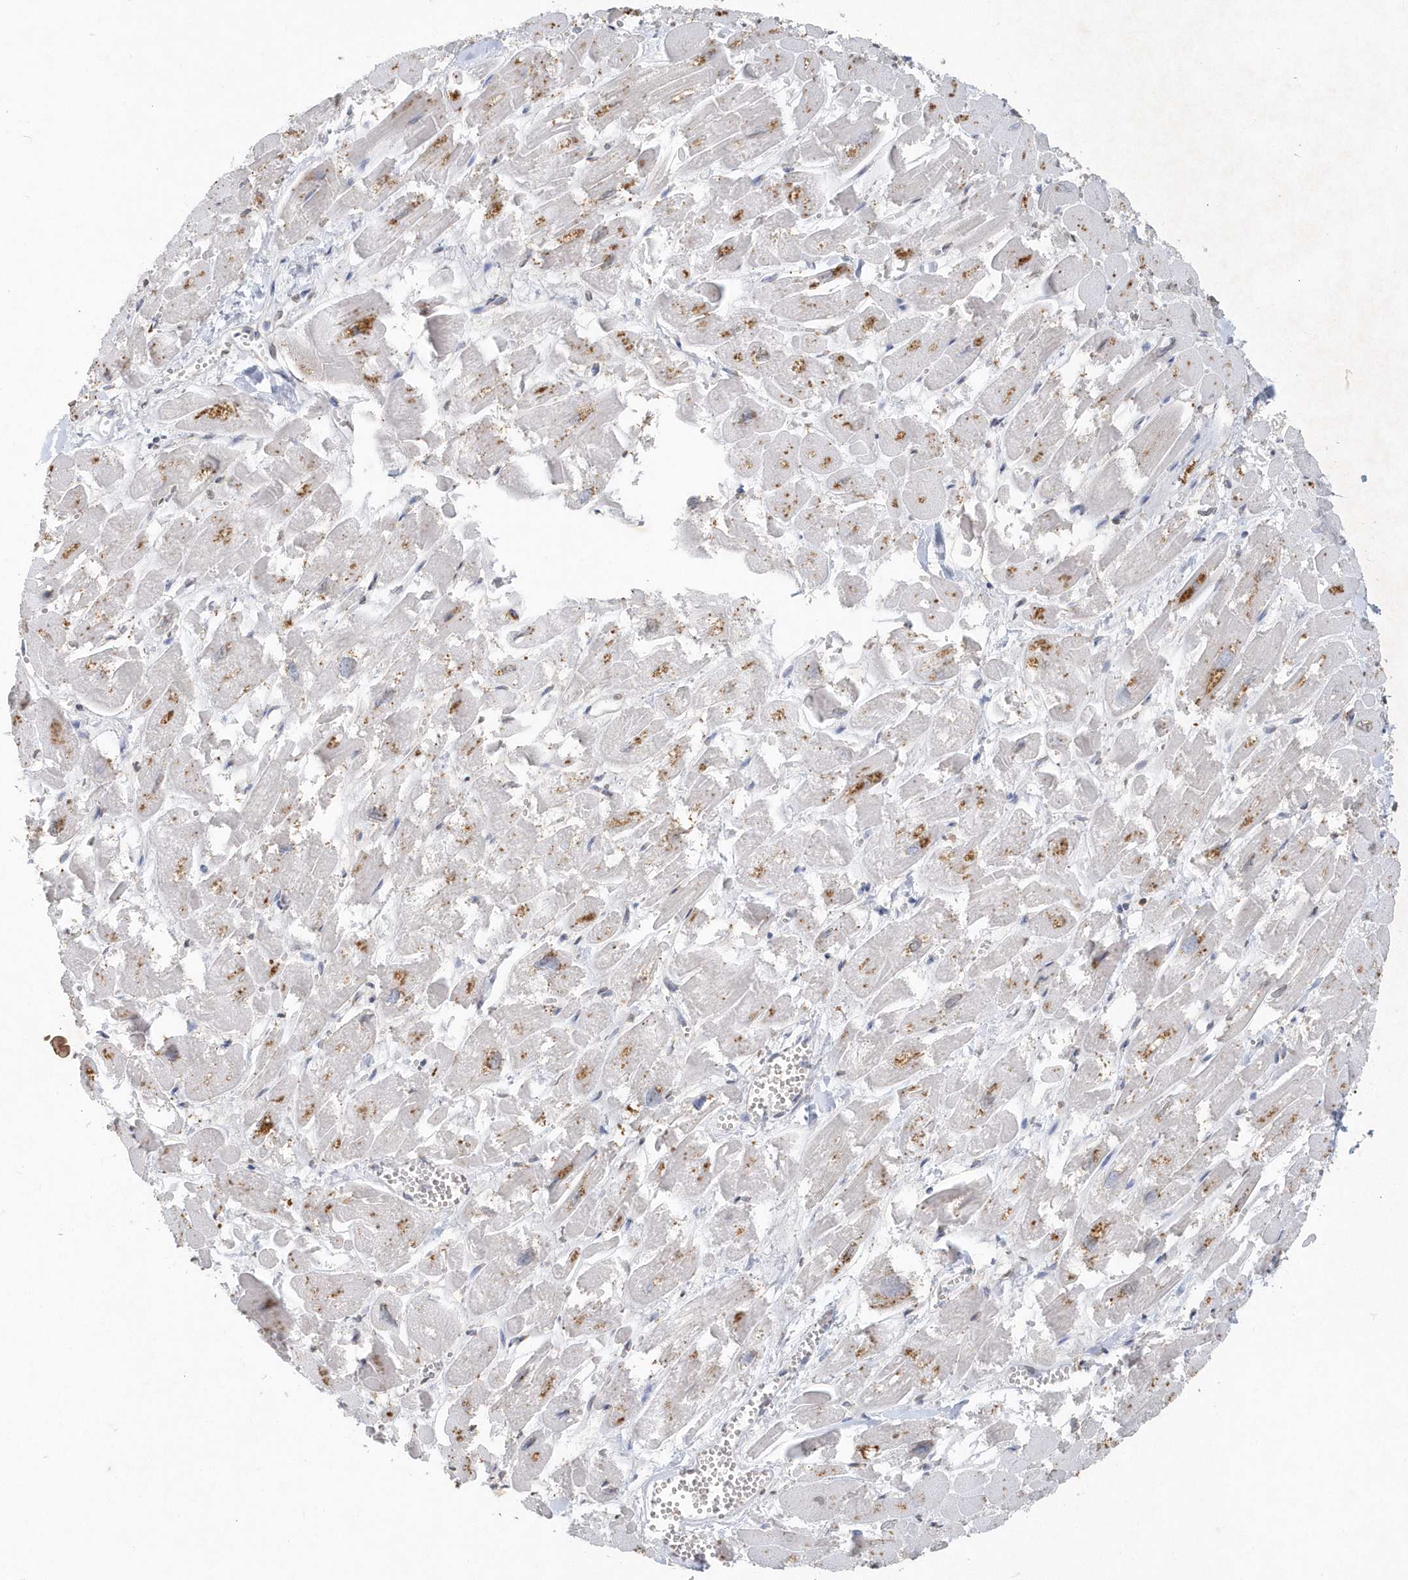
{"staining": {"intensity": "moderate", "quantity": "<25%", "location": "cytoplasmic/membranous"}, "tissue": "heart muscle", "cell_type": "Cardiomyocytes", "image_type": "normal", "snomed": [{"axis": "morphology", "description": "Normal tissue, NOS"}, {"axis": "topography", "description": "Heart"}], "caption": "Unremarkable heart muscle displays moderate cytoplasmic/membranous positivity in about <25% of cardiomyocytes, visualized by immunohistochemistry. (Brightfield microscopy of DAB IHC at high magnification).", "gene": "PDCD1", "patient": {"sex": "male", "age": 54}}